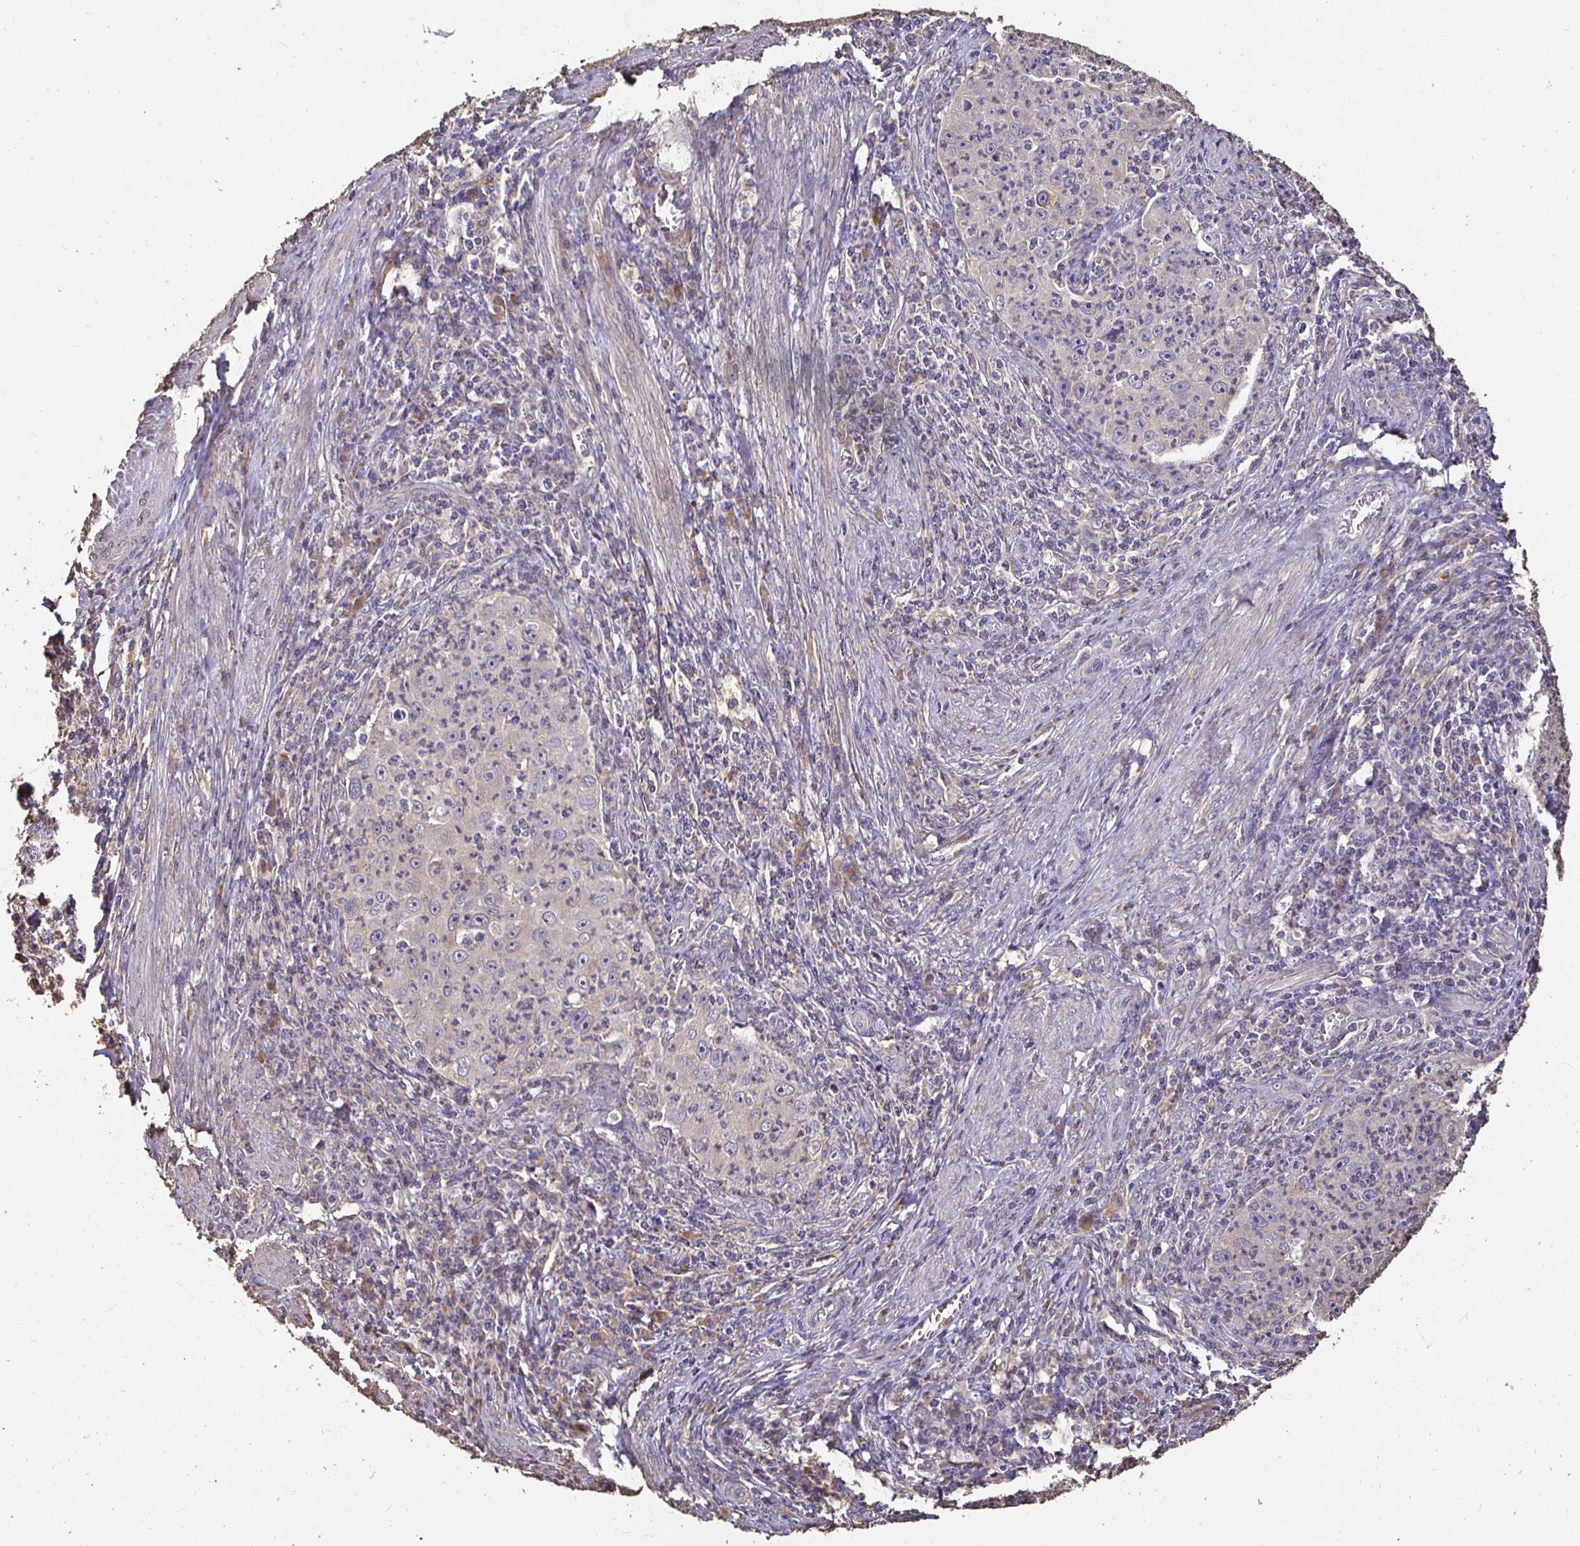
{"staining": {"intensity": "negative", "quantity": "none", "location": "none"}, "tissue": "cervical cancer", "cell_type": "Tumor cells", "image_type": "cancer", "snomed": [{"axis": "morphology", "description": "Squamous cell carcinoma, NOS"}, {"axis": "topography", "description": "Cervix"}], "caption": "Protein analysis of cervical cancer (squamous cell carcinoma) shows no significant expression in tumor cells. Nuclei are stained in blue.", "gene": "MAPK8IP3", "patient": {"sex": "female", "age": 30}}